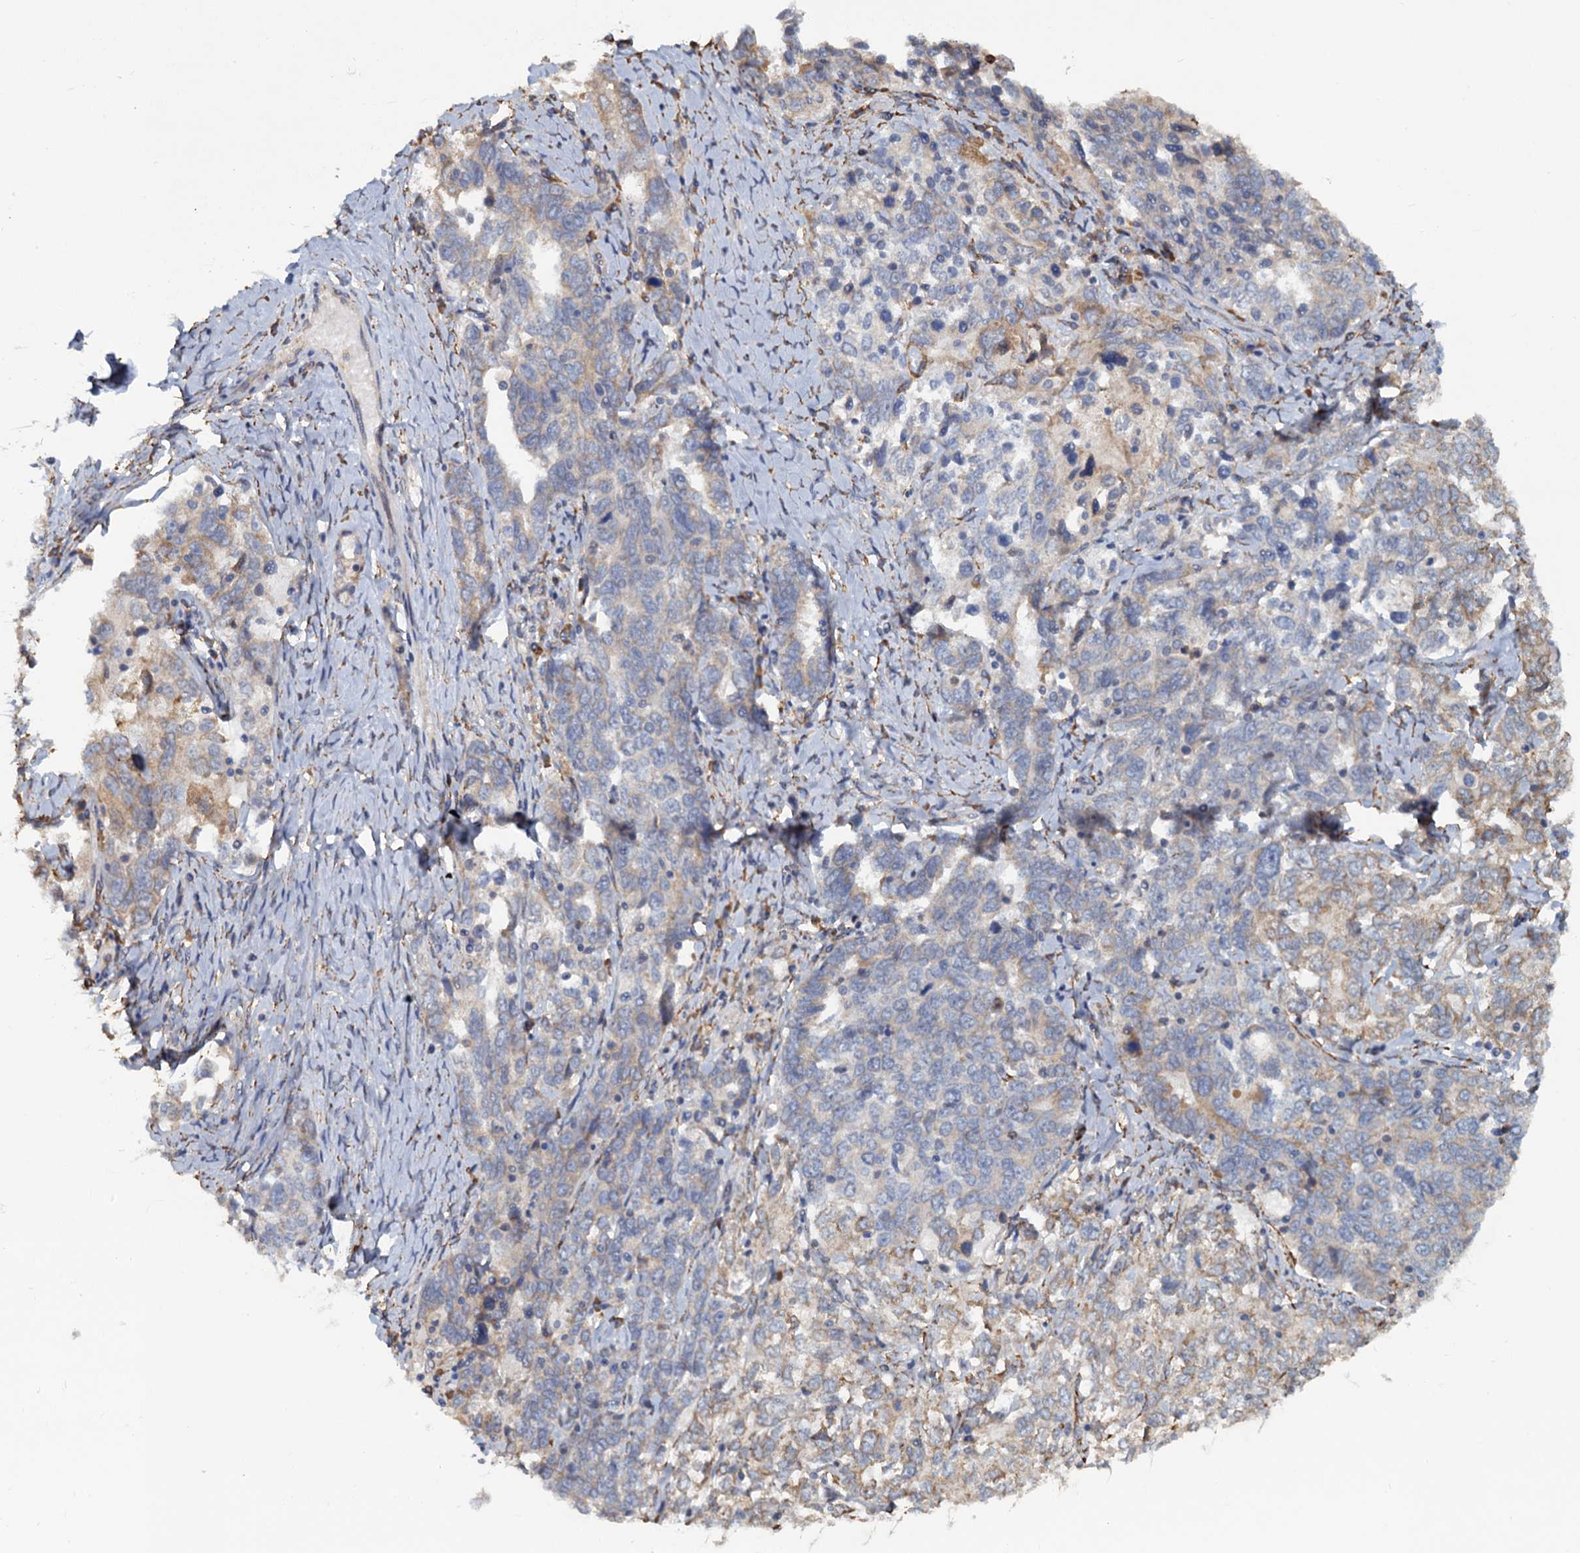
{"staining": {"intensity": "weak", "quantity": "25%-75%", "location": "cytoplasmic/membranous"}, "tissue": "ovarian cancer", "cell_type": "Tumor cells", "image_type": "cancer", "snomed": [{"axis": "morphology", "description": "Carcinoma, endometroid"}, {"axis": "topography", "description": "Ovary"}], "caption": "This photomicrograph displays immunohistochemistry staining of human ovarian endometroid carcinoma, with low weak cytoplasmic/membranous positivity in approximately 25%-75% of tumor cells.", "gene": "LRRC51", "patient": {"sex": "female", "age": 62}}